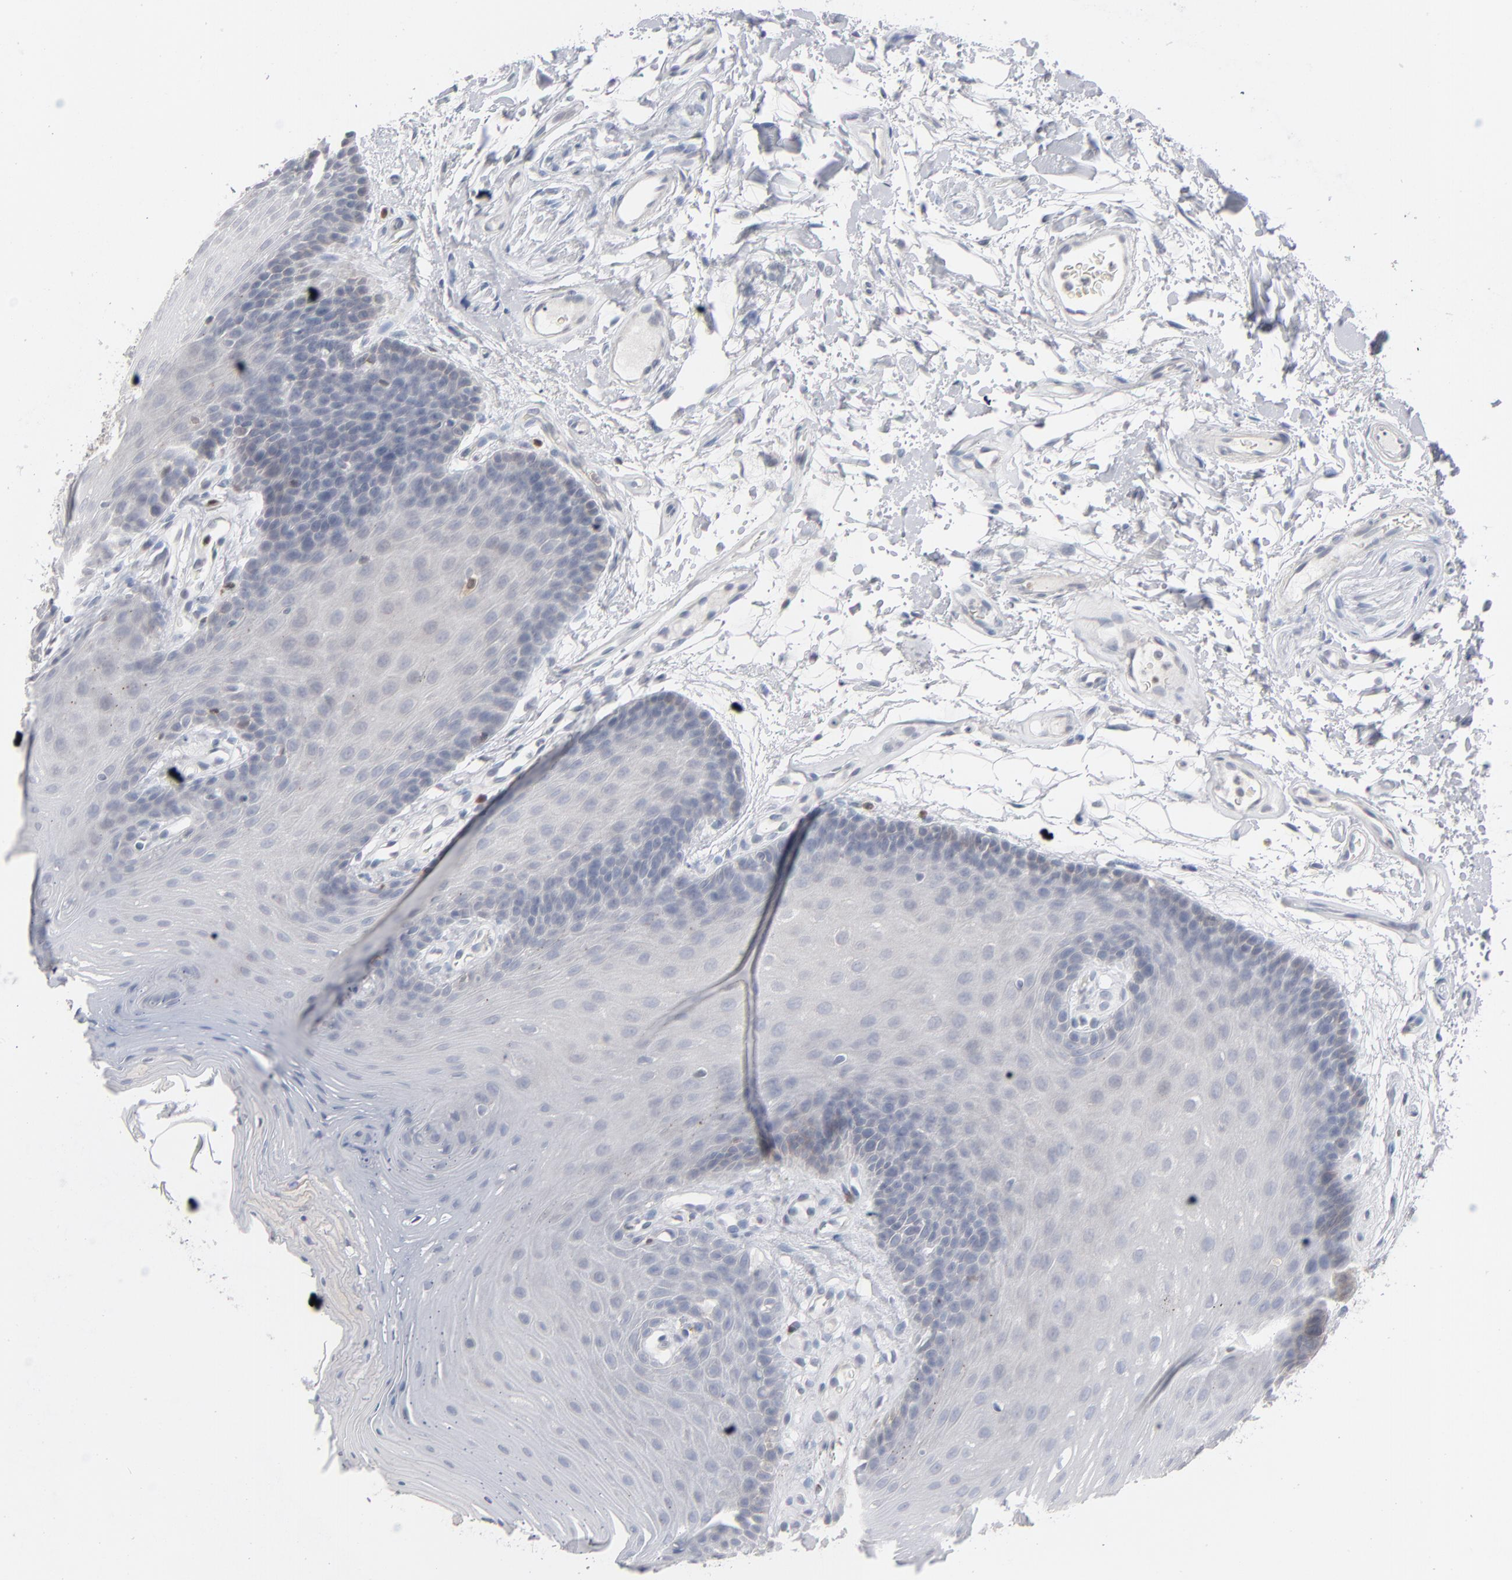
{"staining": {"intensity": "negative", "quantity": "none", "location": "none"}, "tissue": "oral mucosa", "cell_type": "Squamous epithelial cells", "image_type": "normal", "snomed": [{"axis": "morphology", "description": "Normal tissue, NOS"}, {"axis": "topography", "description": "Oral tissue"}], "caption": "Histopathology image shows no significant protein staining in squamous epithelial cells of normal oral mucosa.", "gene": "STAT4", "patient": {"sex": "male", "age": 62}}